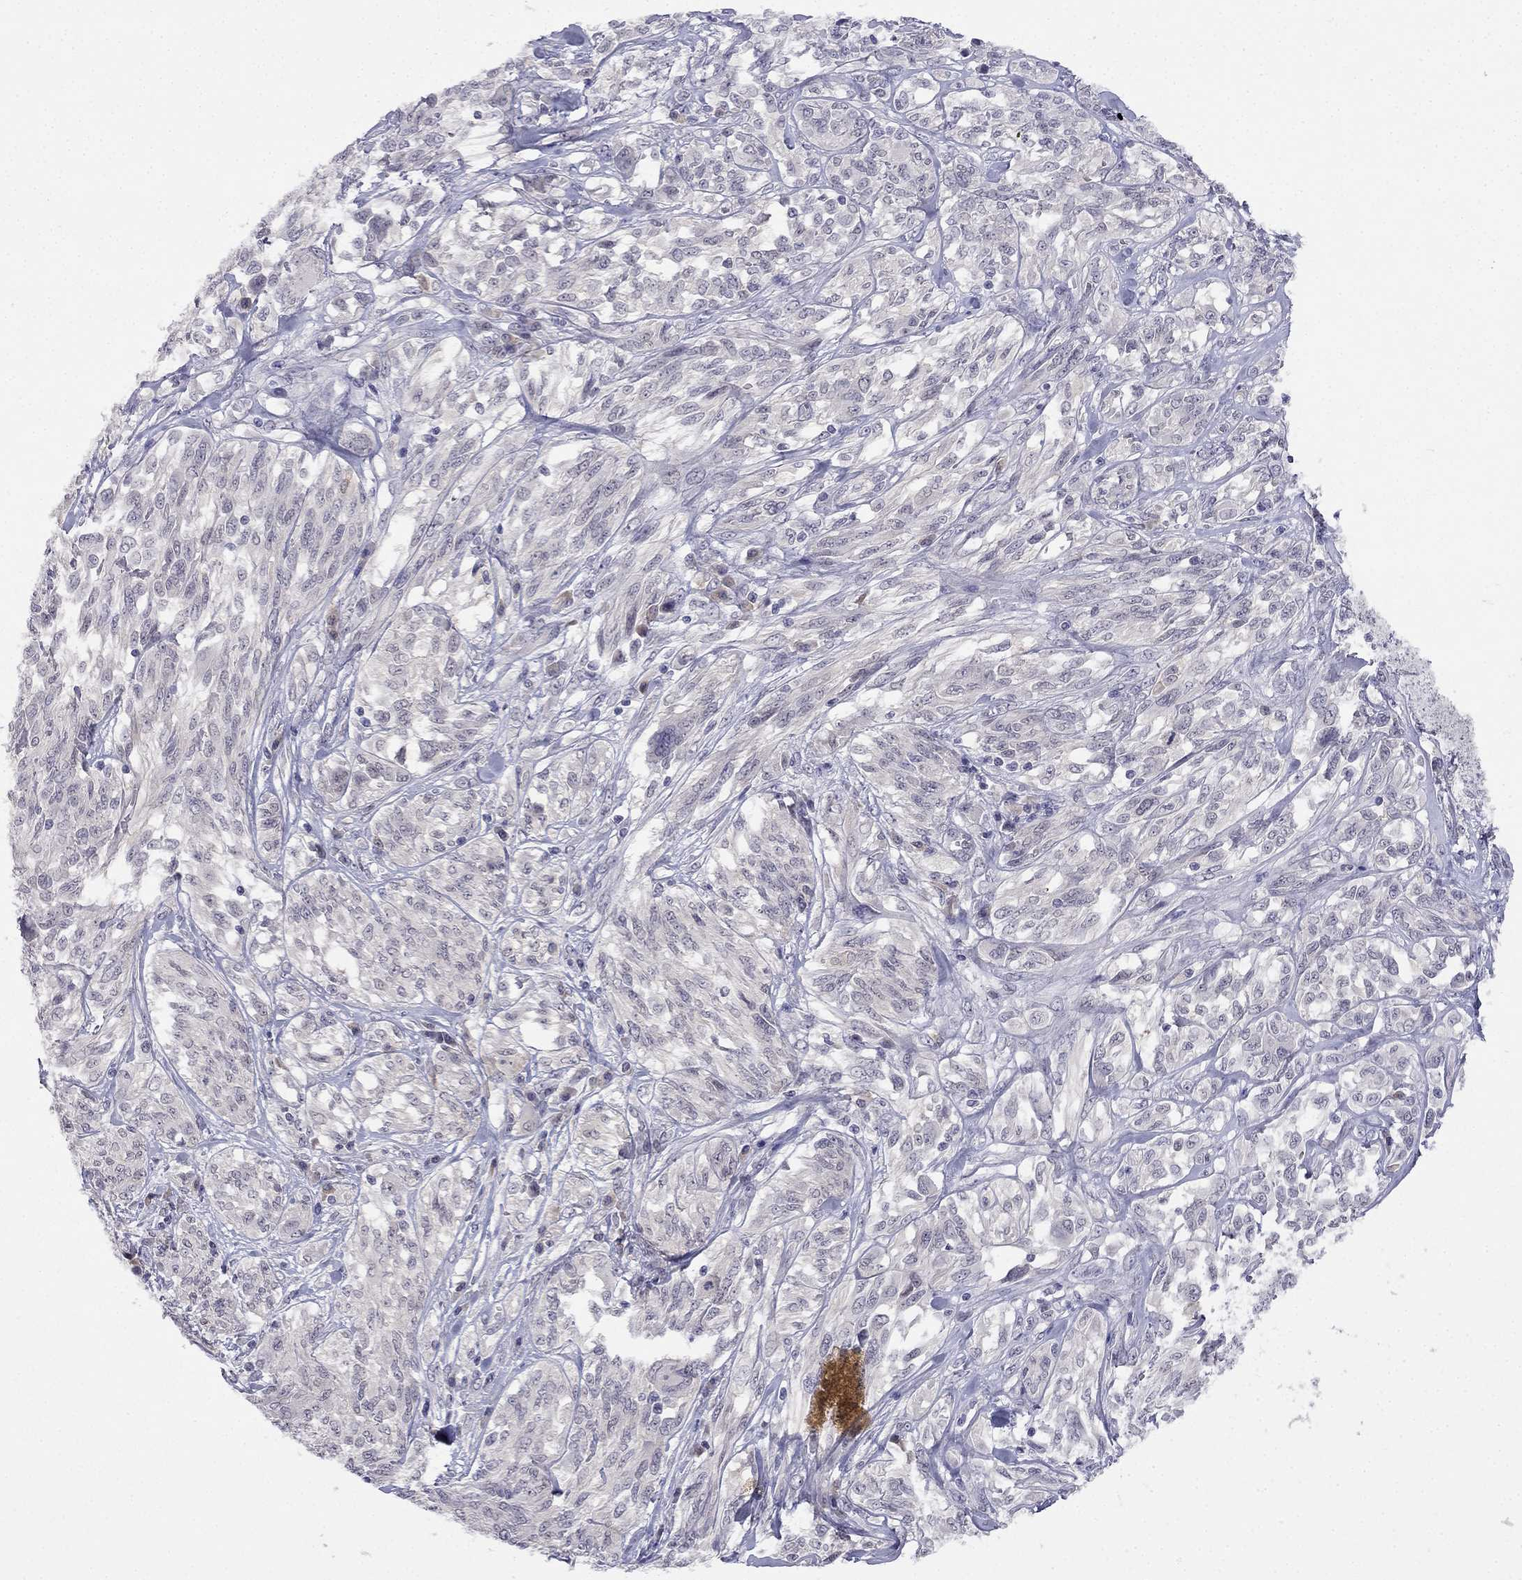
{"staining": {"intensity": "negative", "quantity": "none", "location": "none"}, "tissue": "melanoma", "cell_type": "Tumor cells", "image_type": "cancer", "snomed": [{"axis": "morphology", "description": "Malignant melanoma, NOS"}, {"axis": "topography", "description": "Skin"}], "caption": "Immunohistochemistry (IHC) image of melanoma stained for a protein (brown), which shows no staining in tumor cells.", "gene": "C16orf89", "patient": {"sex": "female", "age": 91}}